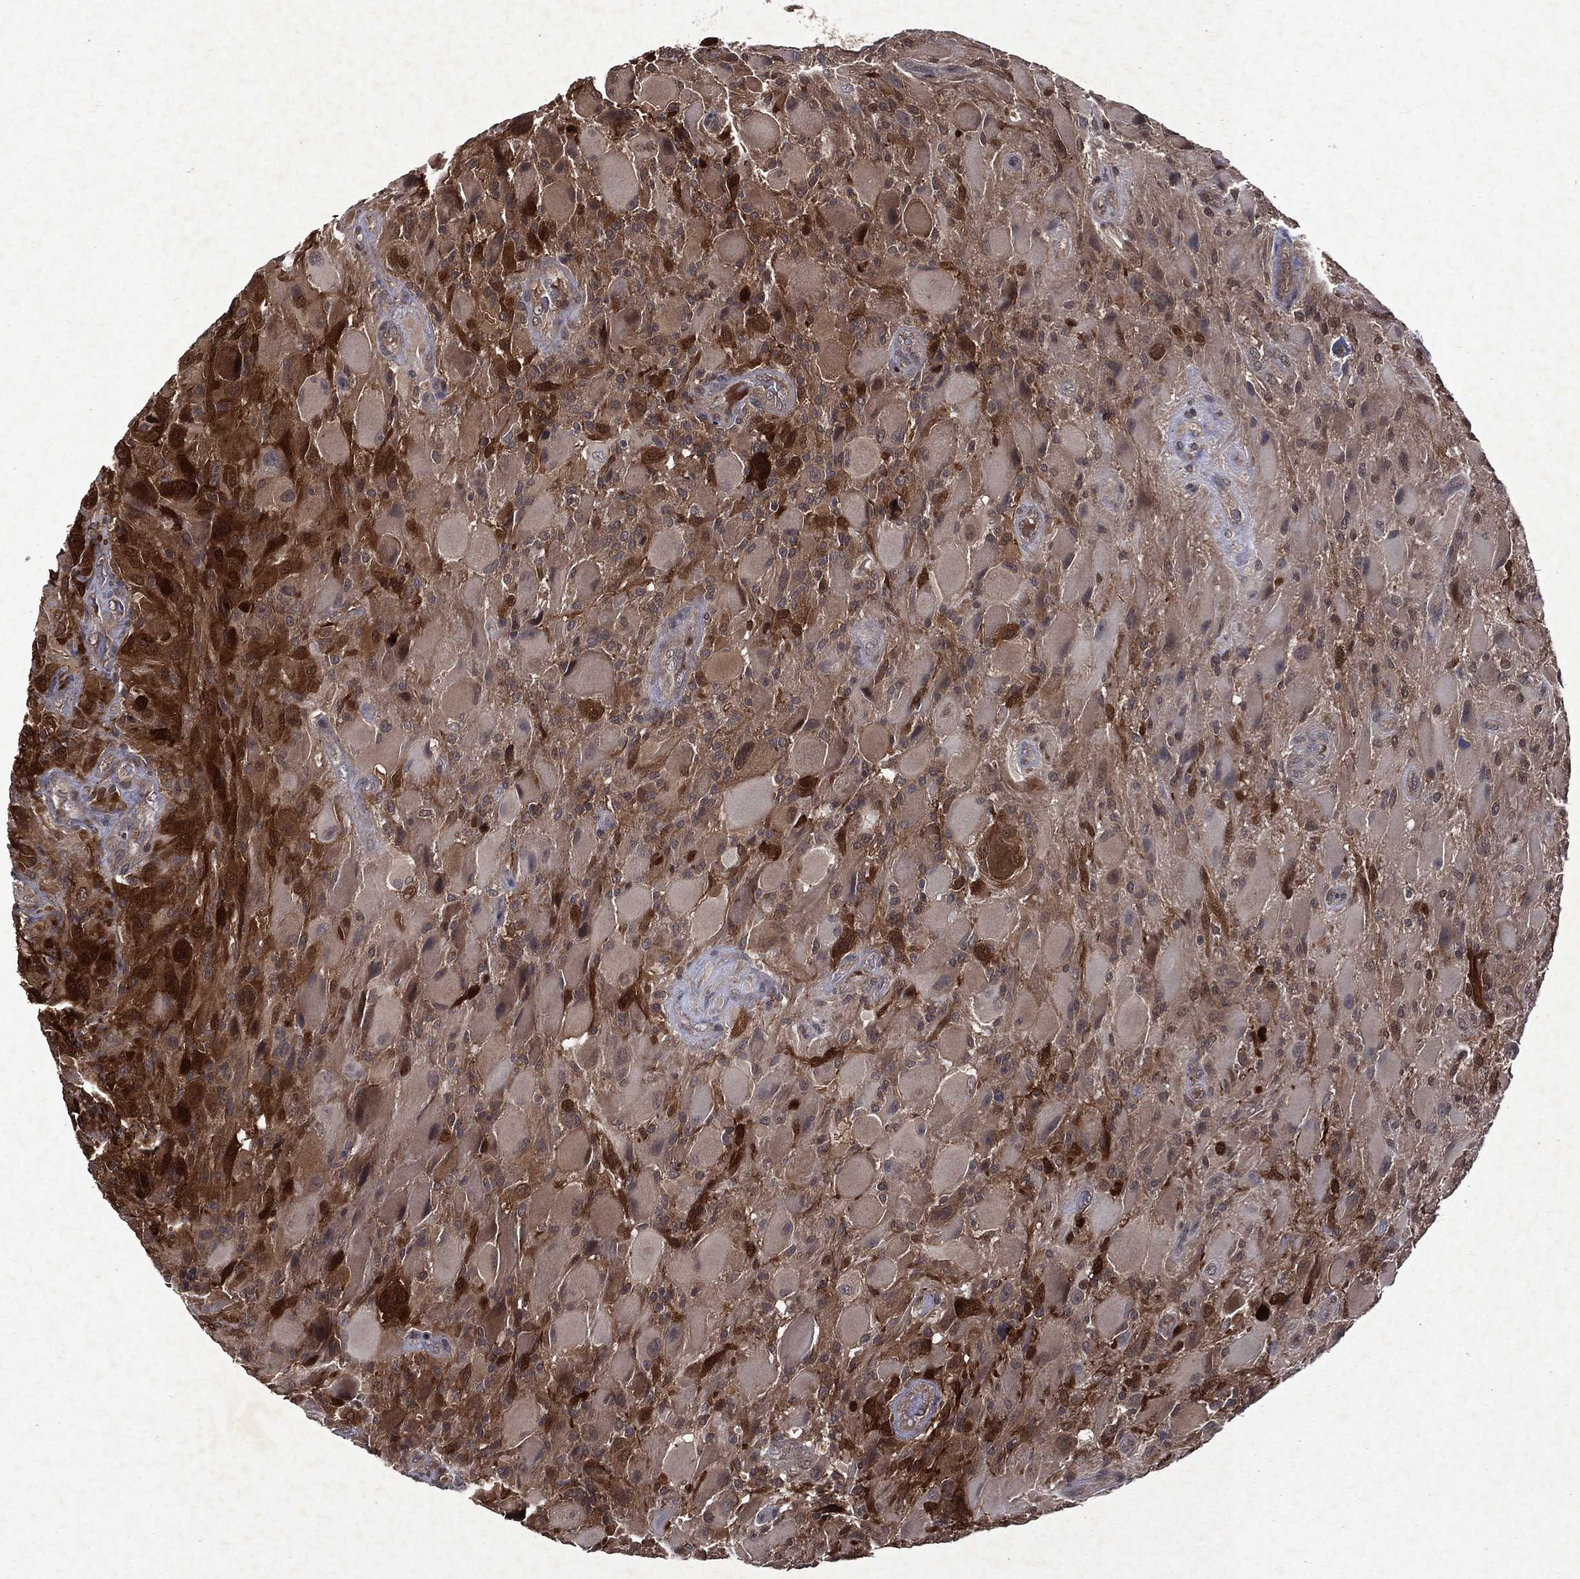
{"staining": {"intensity": "strong", "quantity": "<25%", "location": "cytoplasmic/membranous"}, "tissue": "glioma", "cell_type": "Tumor cells", "image_type": "cancer", "snomed": [{"axis": "morphology", "description": "Glioma, malignant, High grade"}, {"axis": "topography", "description": "Cerebral cortex"}], "caption": "Human glioma stained with a brown dye exhibits strong cytoplasmic/membranous positive expression in approximately <25% of tumor cells.", "gene": "MTAP", "patient": {"sex": "male", "age": 35}}